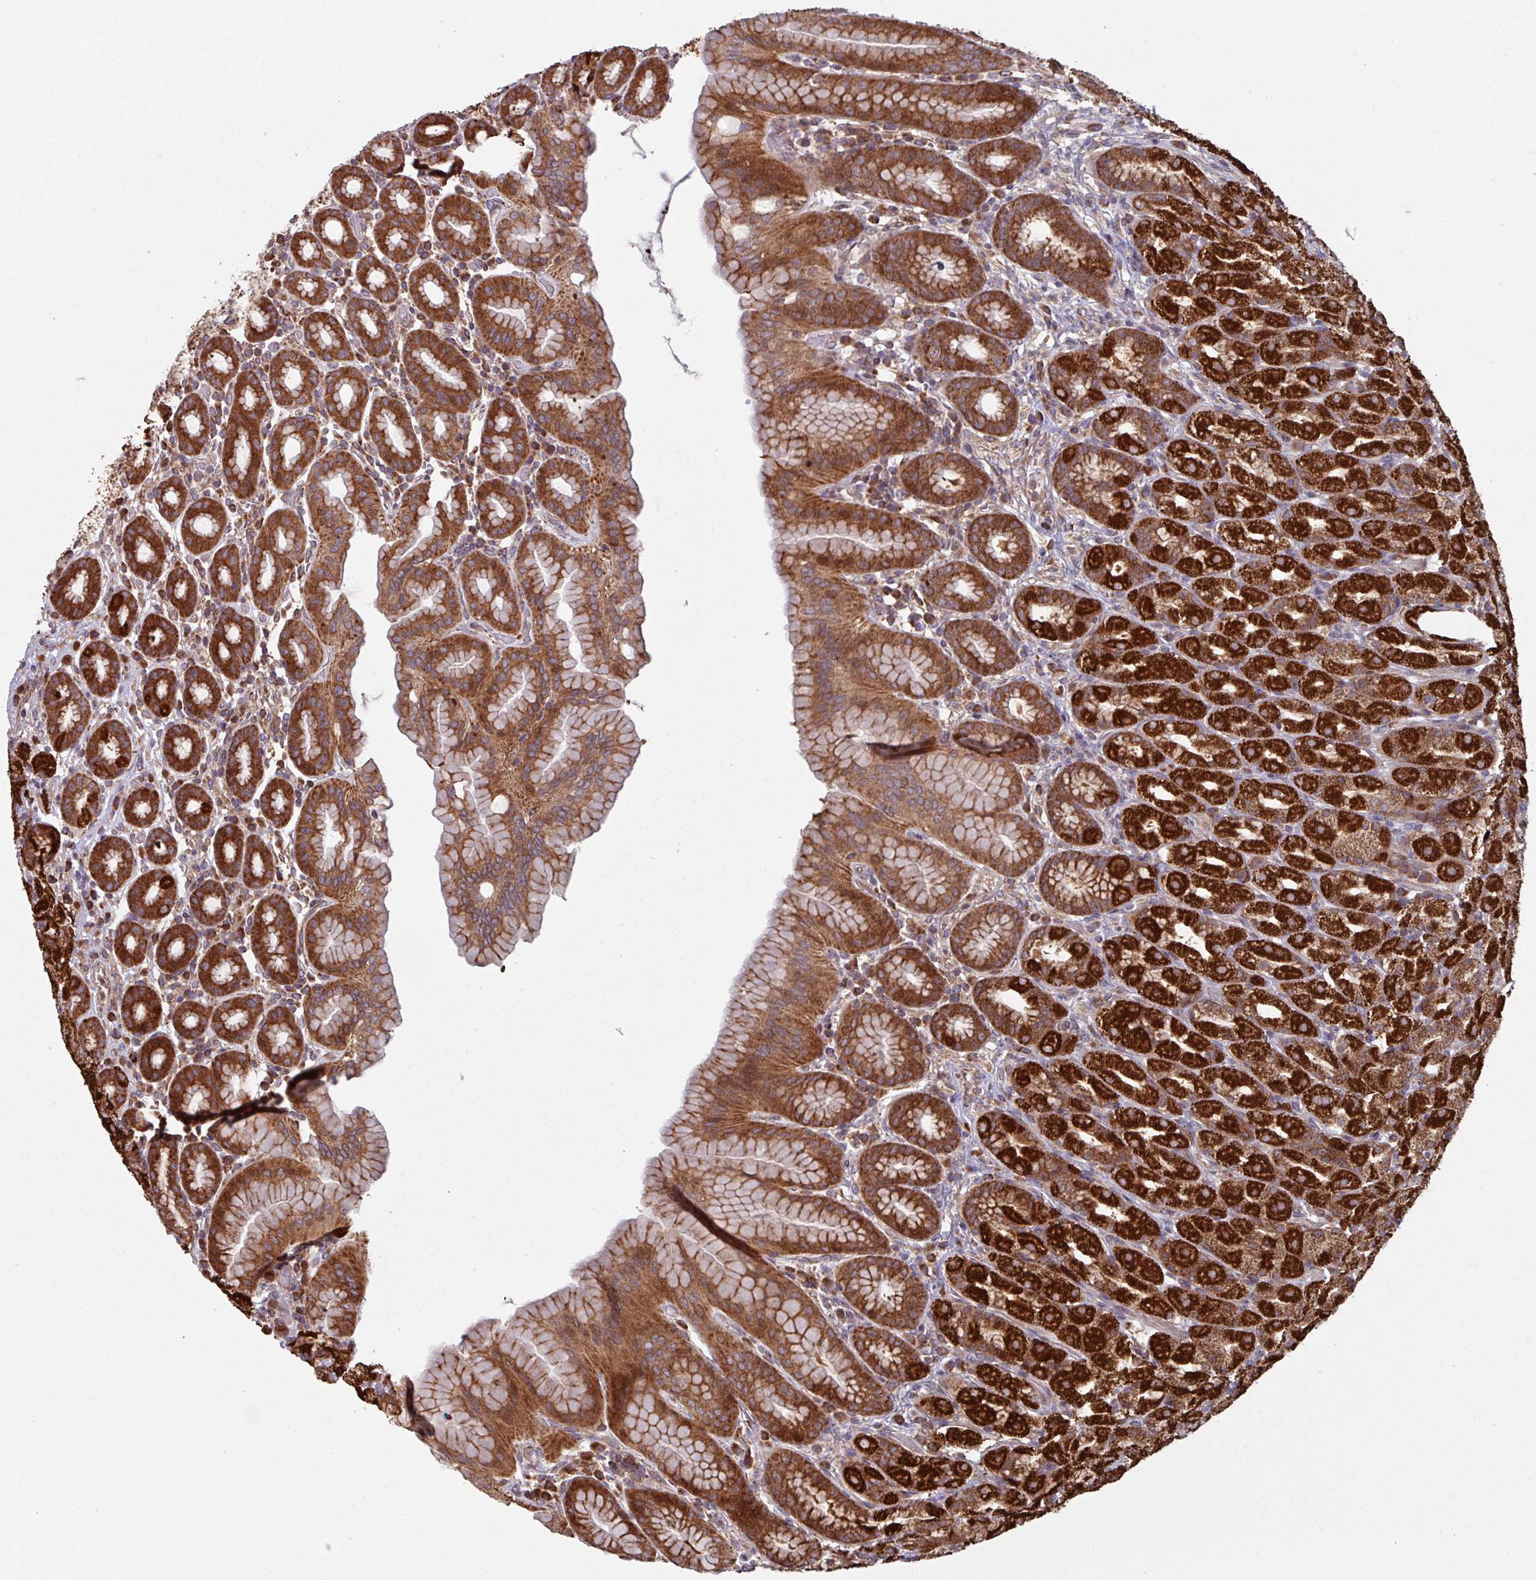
{"staining": {"intensity": "strong", "quantity": ">75%", "location": "cytoplasmic/membranous"}, "tissue": "stomach", "cell_type": "Glandular cells", "image_type": "normal", "snomed": [{"axis": "morphology", "description": "Normal tissue, NOS"}, {"axis": "topography", "description": "Stomach, upper"}, {"axis": "topography", "description": "Stomach"}], "caption": "Immunohistochemical staining of benign stomach reveals high levels of strong cytoplasmic/membranous positivity in approximately >75% of glandular cells. (IHC, brightfield microscopy, high magnification).", "gene": "COX7C", "patient": {"sex": "male", "age": 68}}